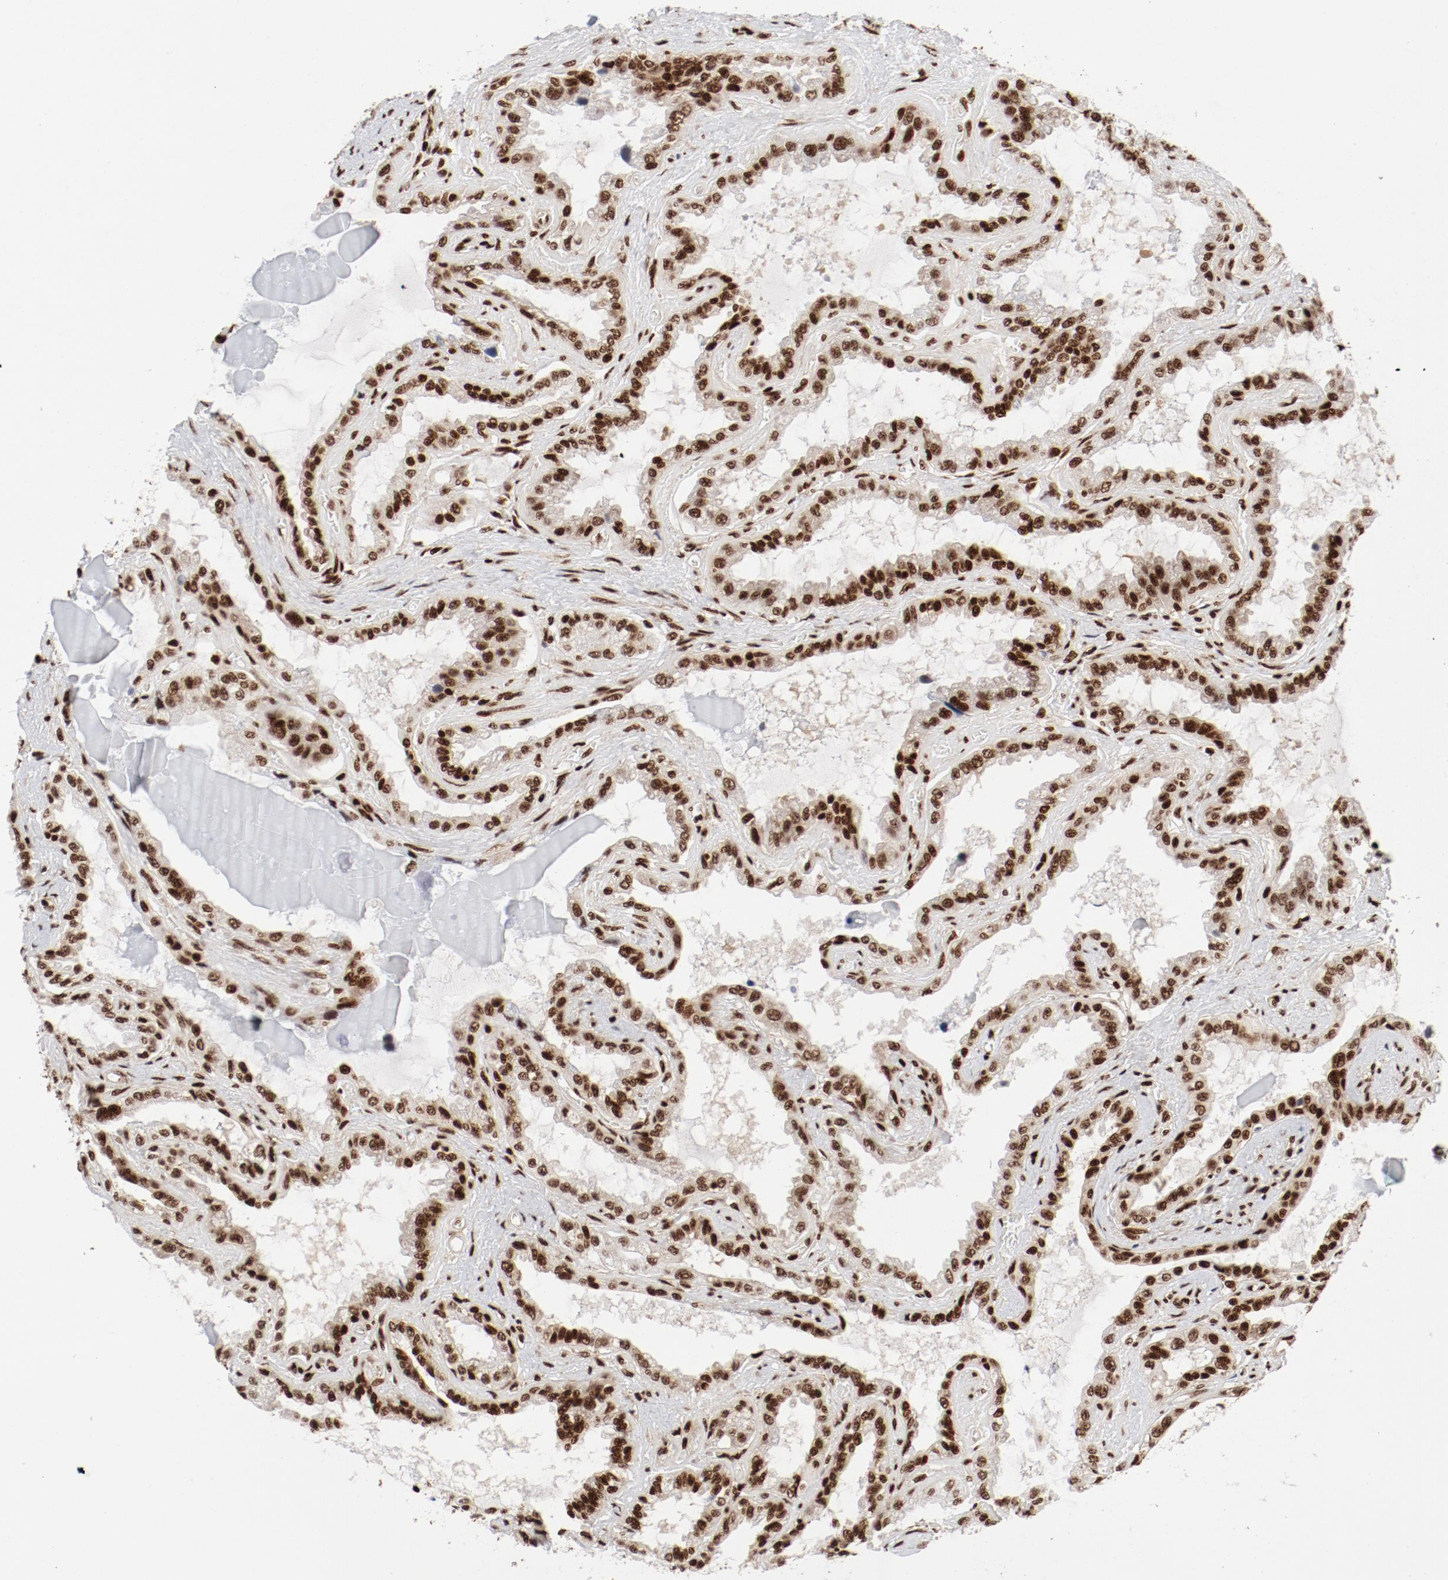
{"staining": {"intensity": "strong", "quantity": ">75%", "location": "nuclear"}, "tissue": "seminal vesicle", "cell_type": "Glandular cells", "image_type": "normal", "snomed": [{"axis": "morphology", "description": "Normal tissue, NOS"}, {"axis": "morphology", "description": "Inflammation, NOS"}, {"axis": "topography", "description": "Urinary bladder"}, {"axis": "topography", "description": "Prostate"}, {"axis": "topography", "description": "Seminal veicle"}], "caption": "This image demonstrates IHC staining of normal human seminal vesicle, with high strong nuclear positivity in about >75% of glandular cells.", "gene": "NFYB", "patient": {"sex": "male", "age": 82}}